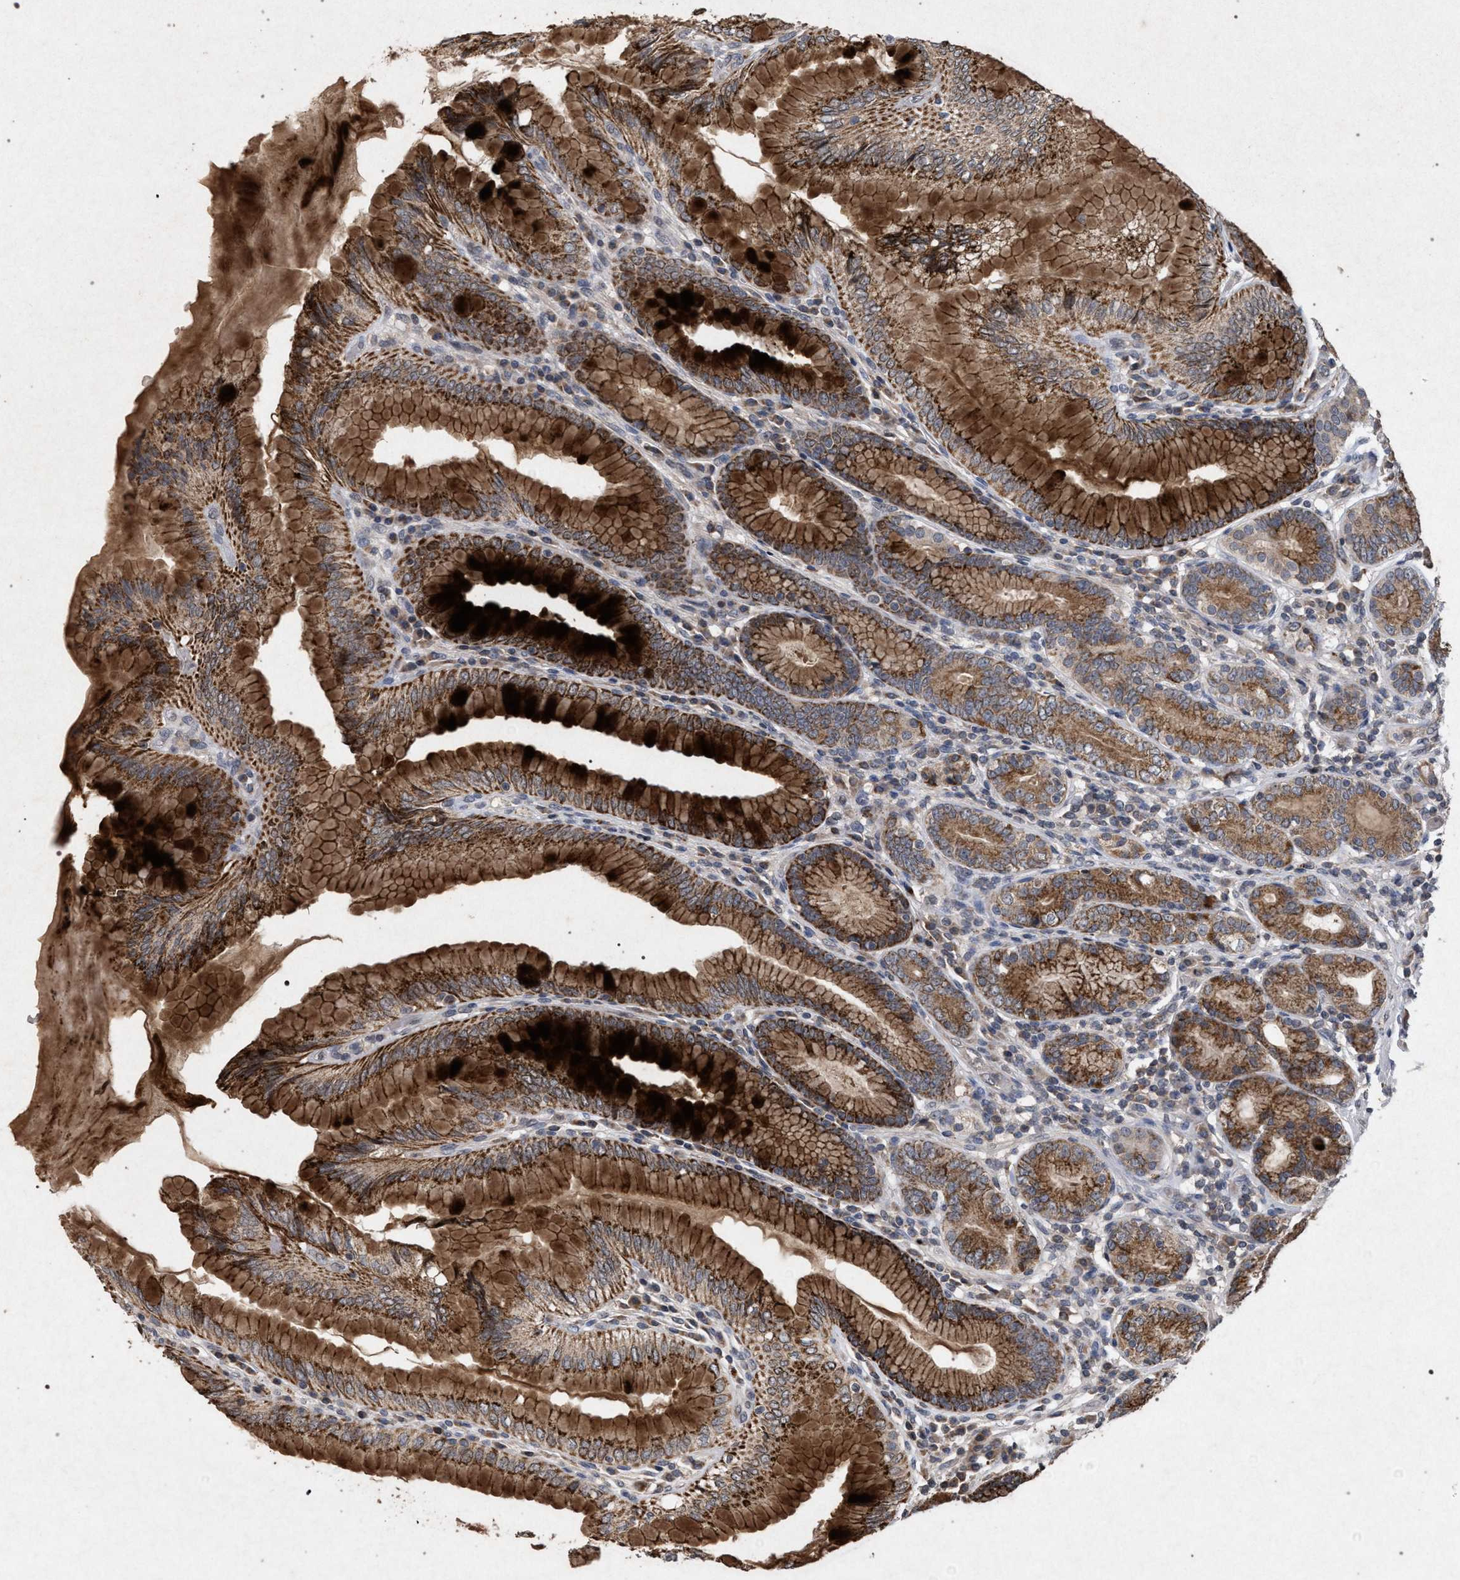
{"staining": {"intensity": "strong", "quantity": ">75%", "location": "cytoplasmic/membranous"}, "tissue": "stomach", "cell_type": "Glandular cells", "image_type": "normal", "snomed": [{"axis": "morphology", "description": "Normal tissue, NOS"}, {"axis": "topography", "description": "Stomach, lower"}], "caption": "This is an image of immunohistochemistry staining of normal stomach, which shows strong expression in the cytoplasmic/membranous of glandular cells.", "gene": "PKD2L1", "patient": {"sex": "female", "age": 76}}